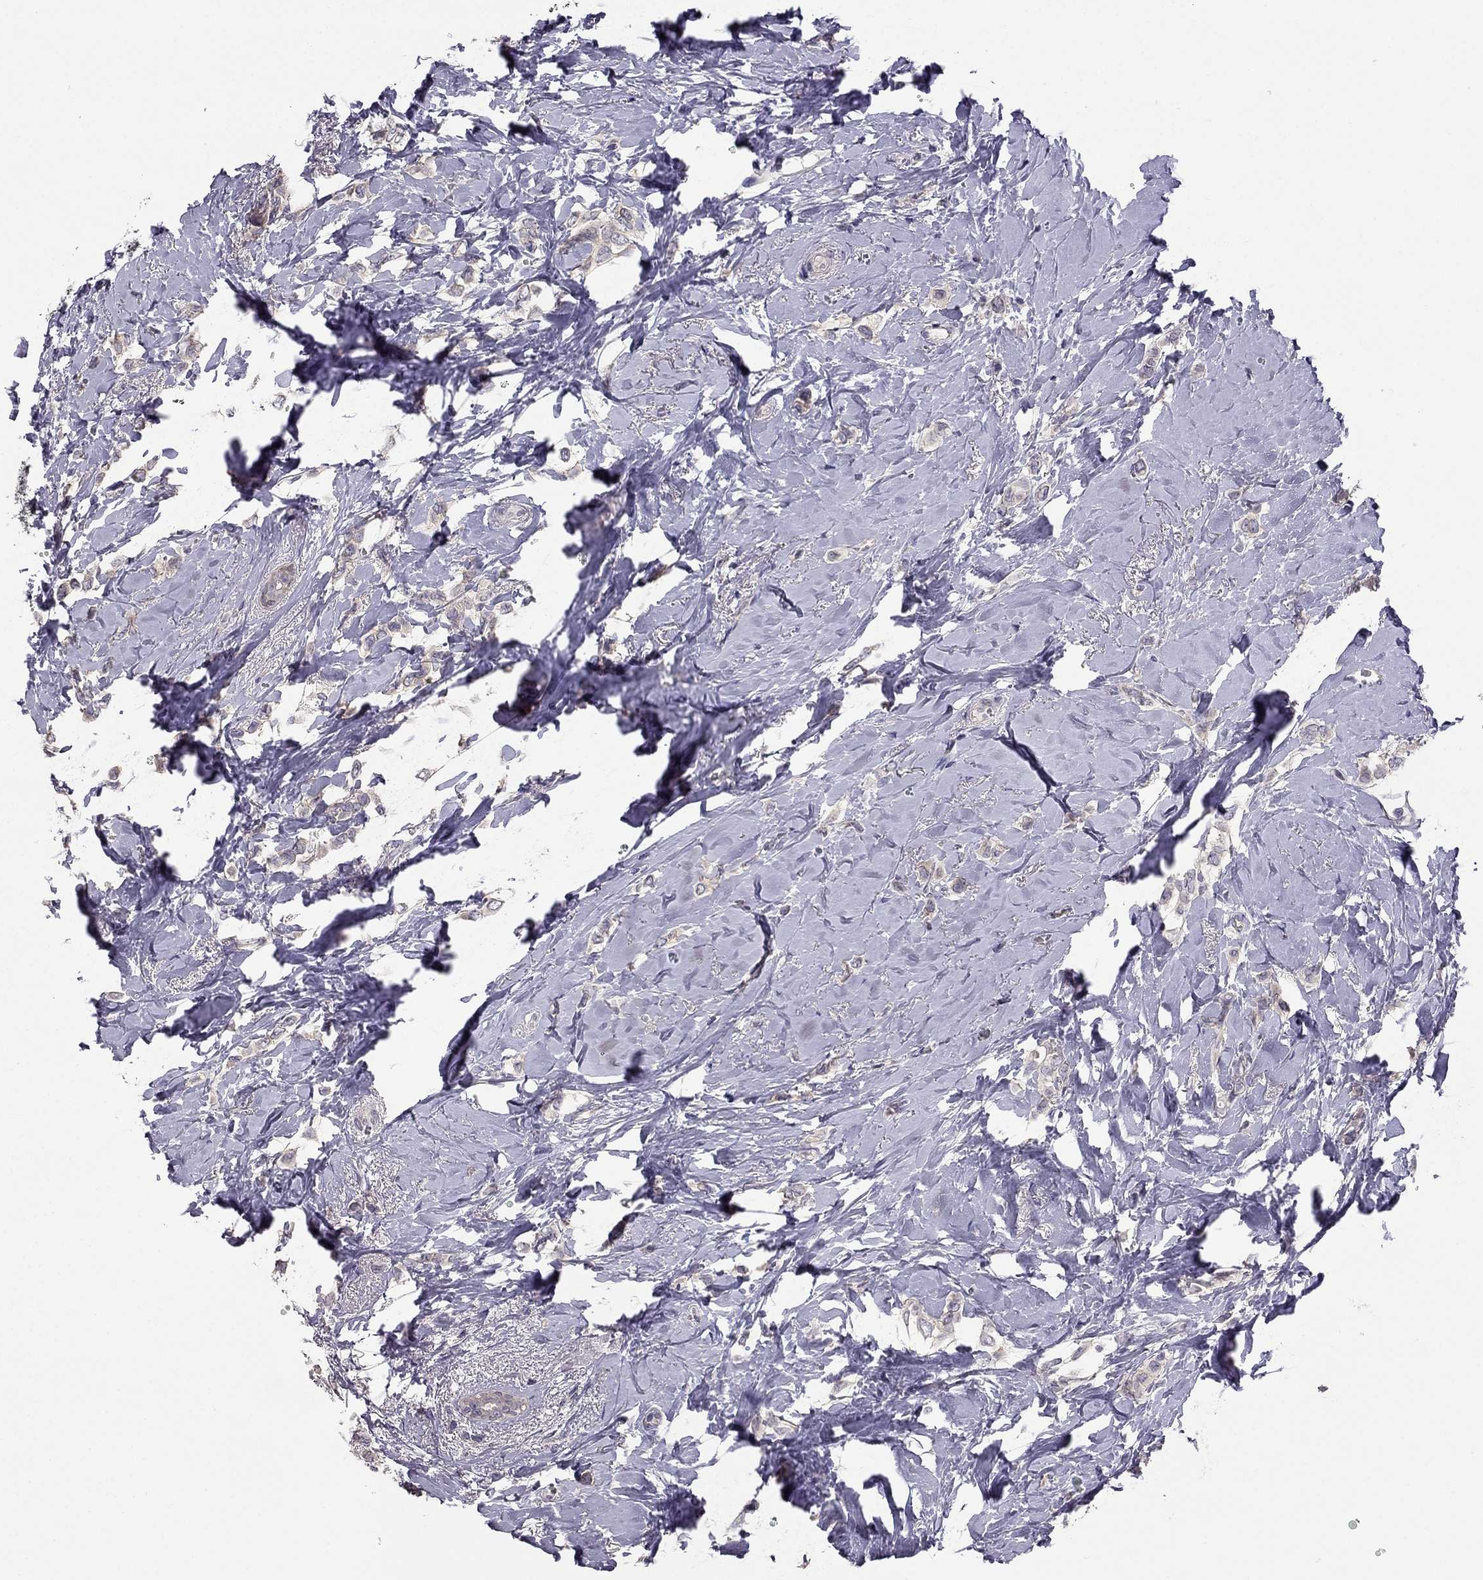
{"staining": {"intensity": "negative", "quantity": "none", "location": "none"}, "tissue": "breast cancer", "cell_type": "Tumor cells", "image_type": "cancer", "snomed": [{"axis": "morphology", "description": "Lobular carcinoma"}, {"axis": "topography", "description": "Breast"}], "caption": "There is no significant staining in tumor cells of breast lobular carcinoma.", "gene": "HSFX1", "patient": {"sex": "female", "age": 66}}